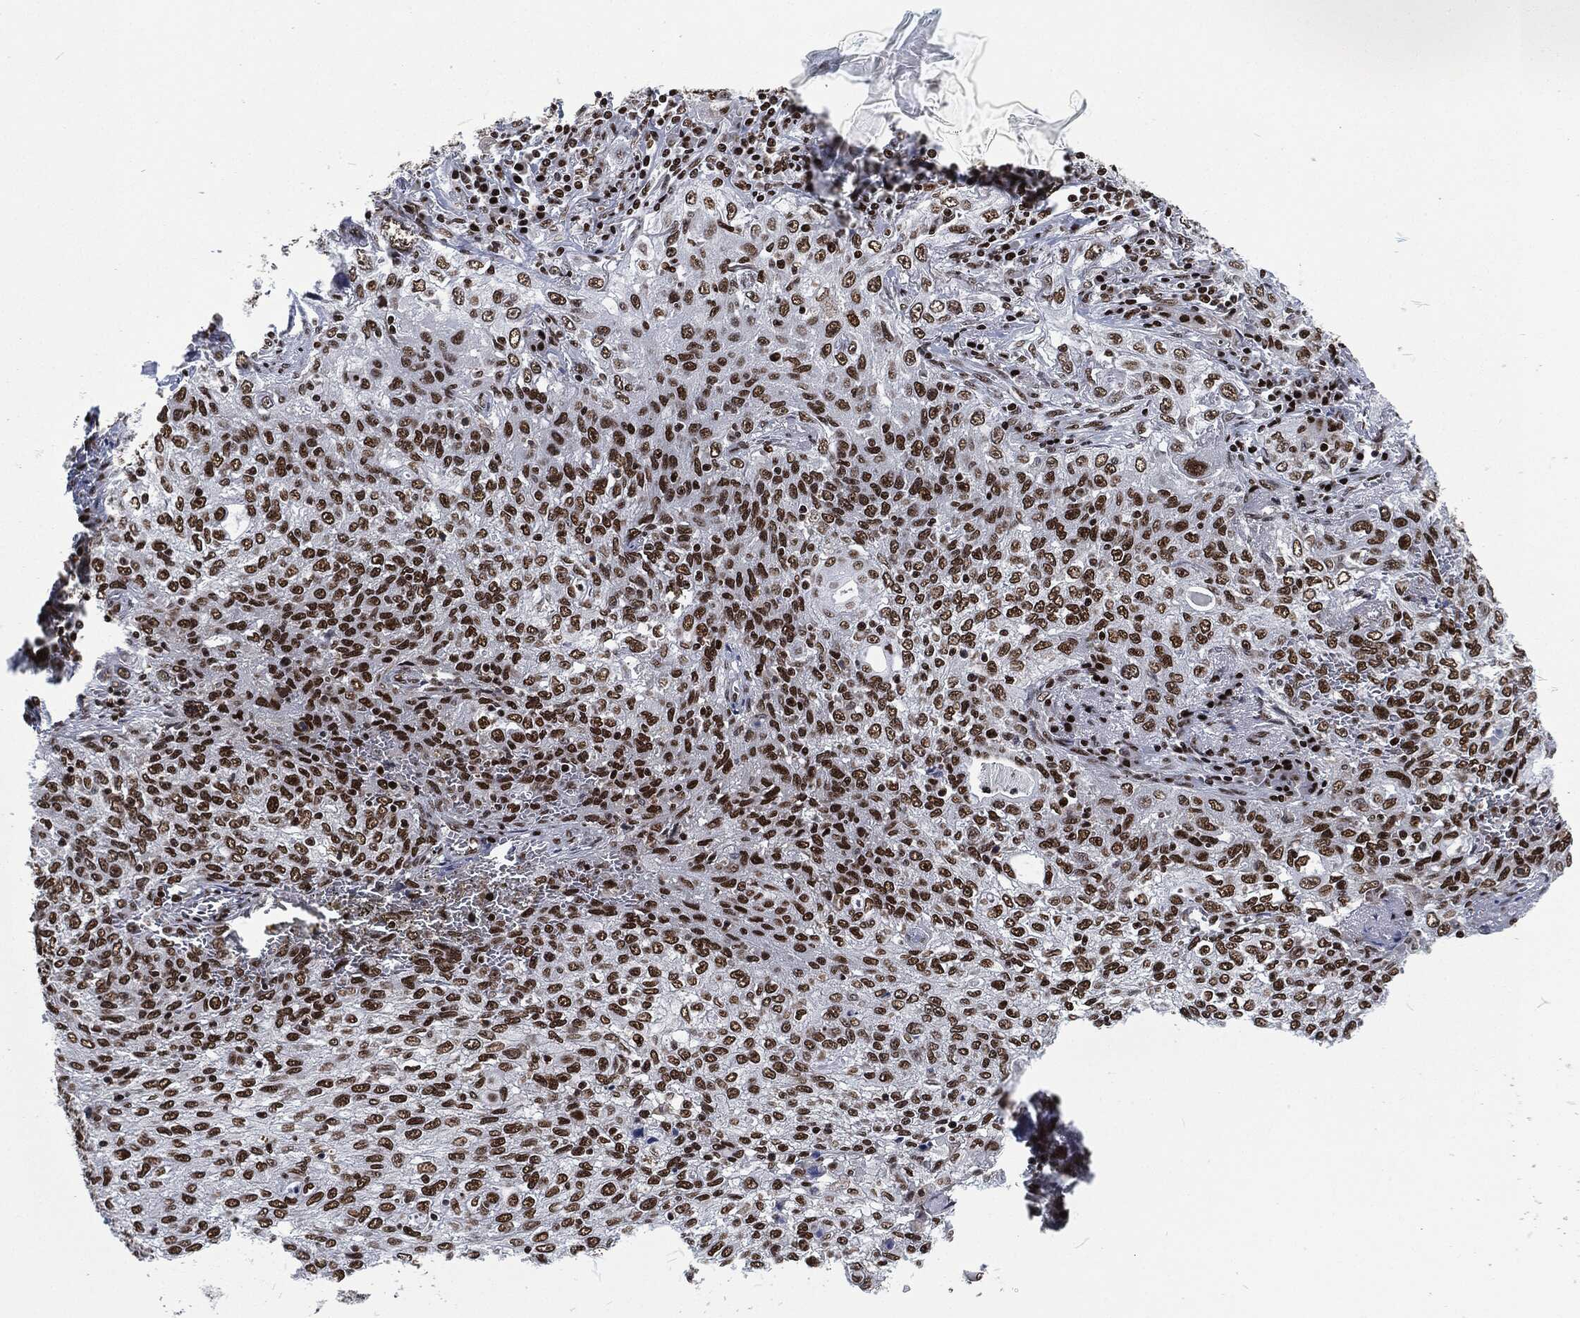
{"staining": {"intensity": "strong", "quantity": "25%-75%", "location": "nuclear"}, "tissue": "lung cancer", "cell_type": "Tumor cells", "image_type": "cancer", "snomed": [{"axis": "morphology", "description": "Squamous cell carcinoma, NOS"}, {"axis": "topography", "description": "Lung"}], "caption": "The immunohistochemical stain shows strong nuclear positivity in tumor cells of lung cancer (squamous cell carcinoma) tissue.", "gene": "DCPS", "patient": {"sex": "female", "age": 69}}